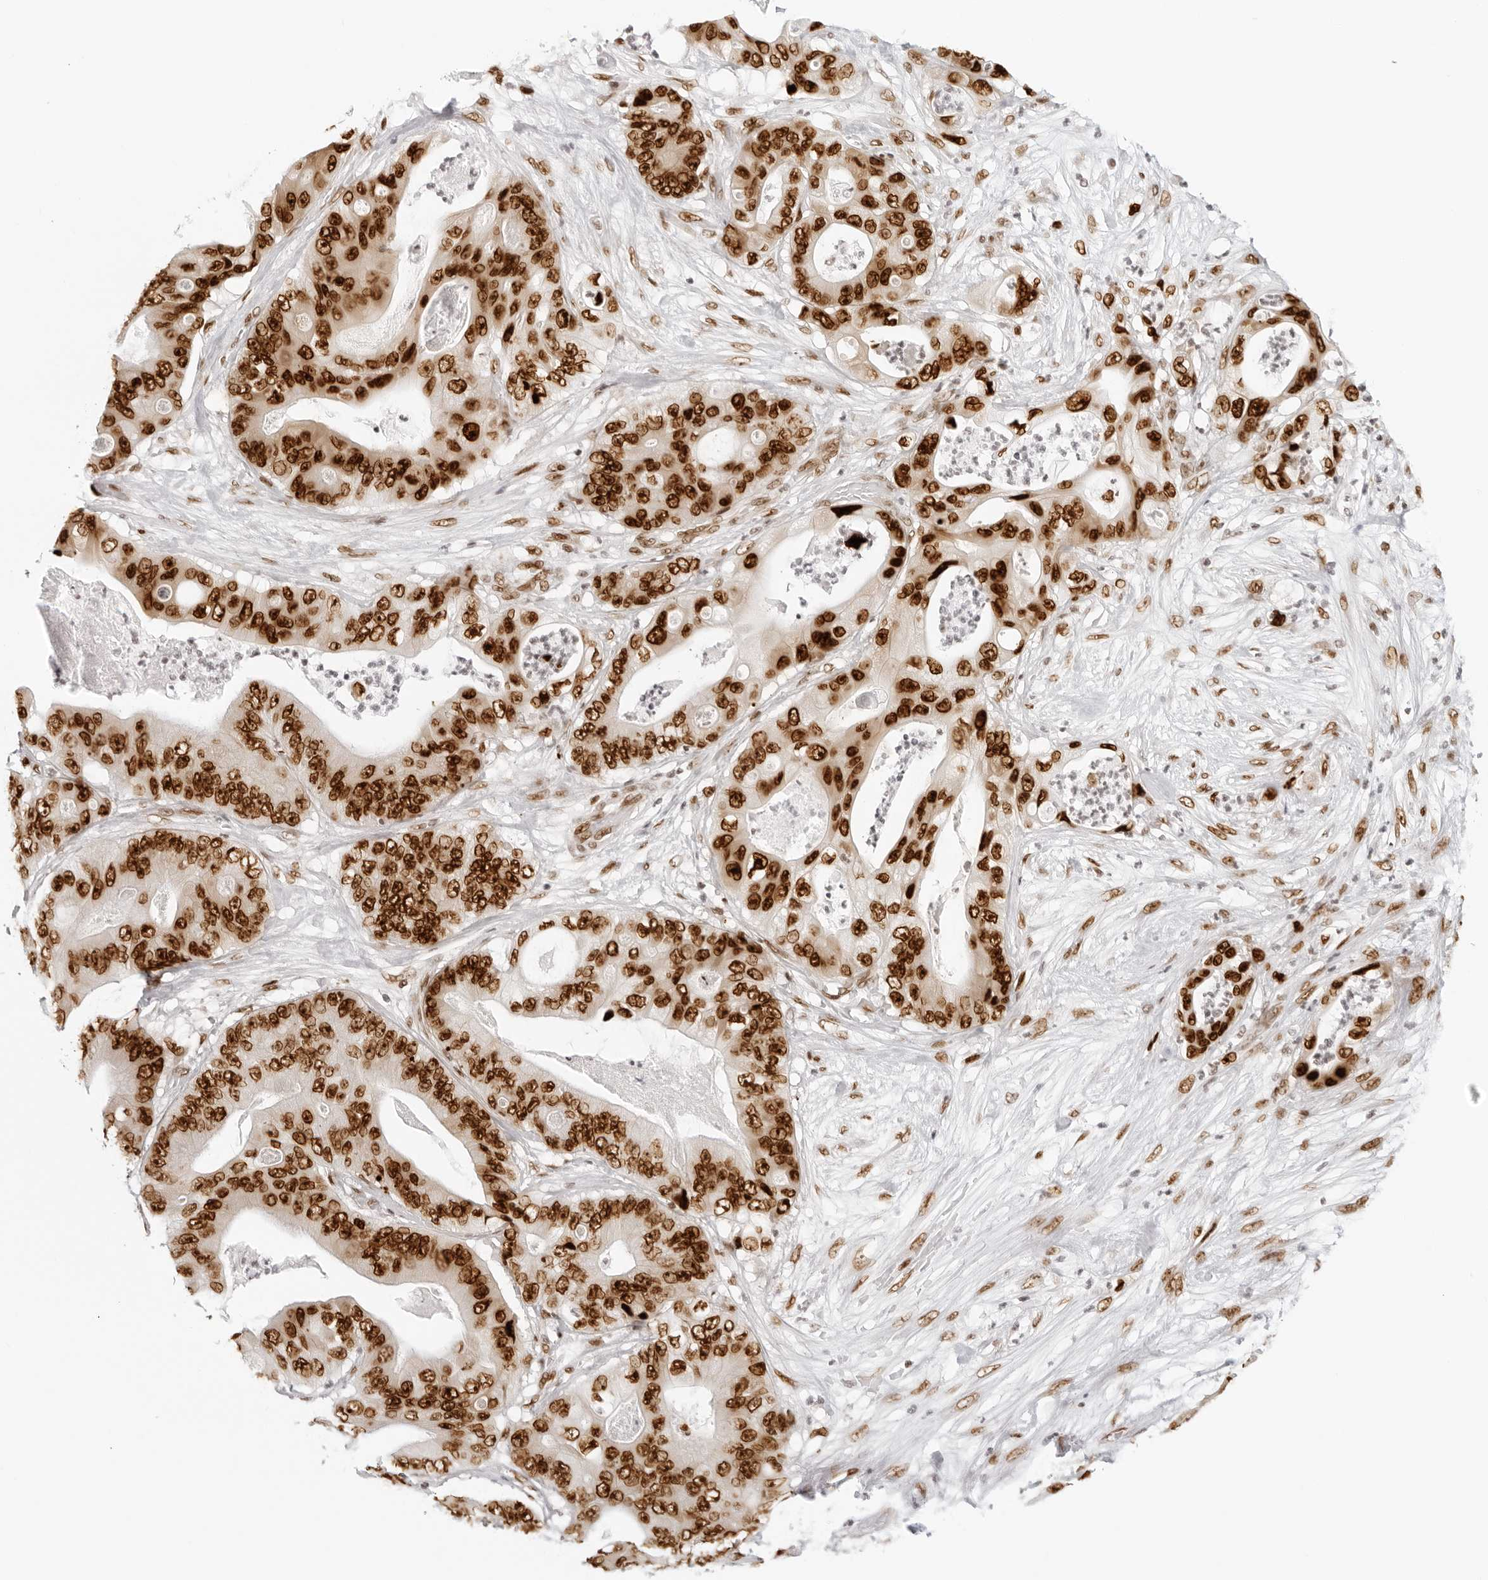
{"staining": {"intensity": "strong", "quantity": ">75%", "location": "nuclear"}, "tissue": "stomach cancer", "cell_type": "Tumor cells", "image_type": "cancer", "snomed": [{"axis": "morphology", "description": "Adenocarcinoma, NOS"}, {"axis": "topography", "description": "Stomach"}], "caption": "Stomach cancer stained with a protein marker exhibits strong staining in tumor cells.", "gene": "RCC1", "patient": {"sex": "female", "age": 73}}